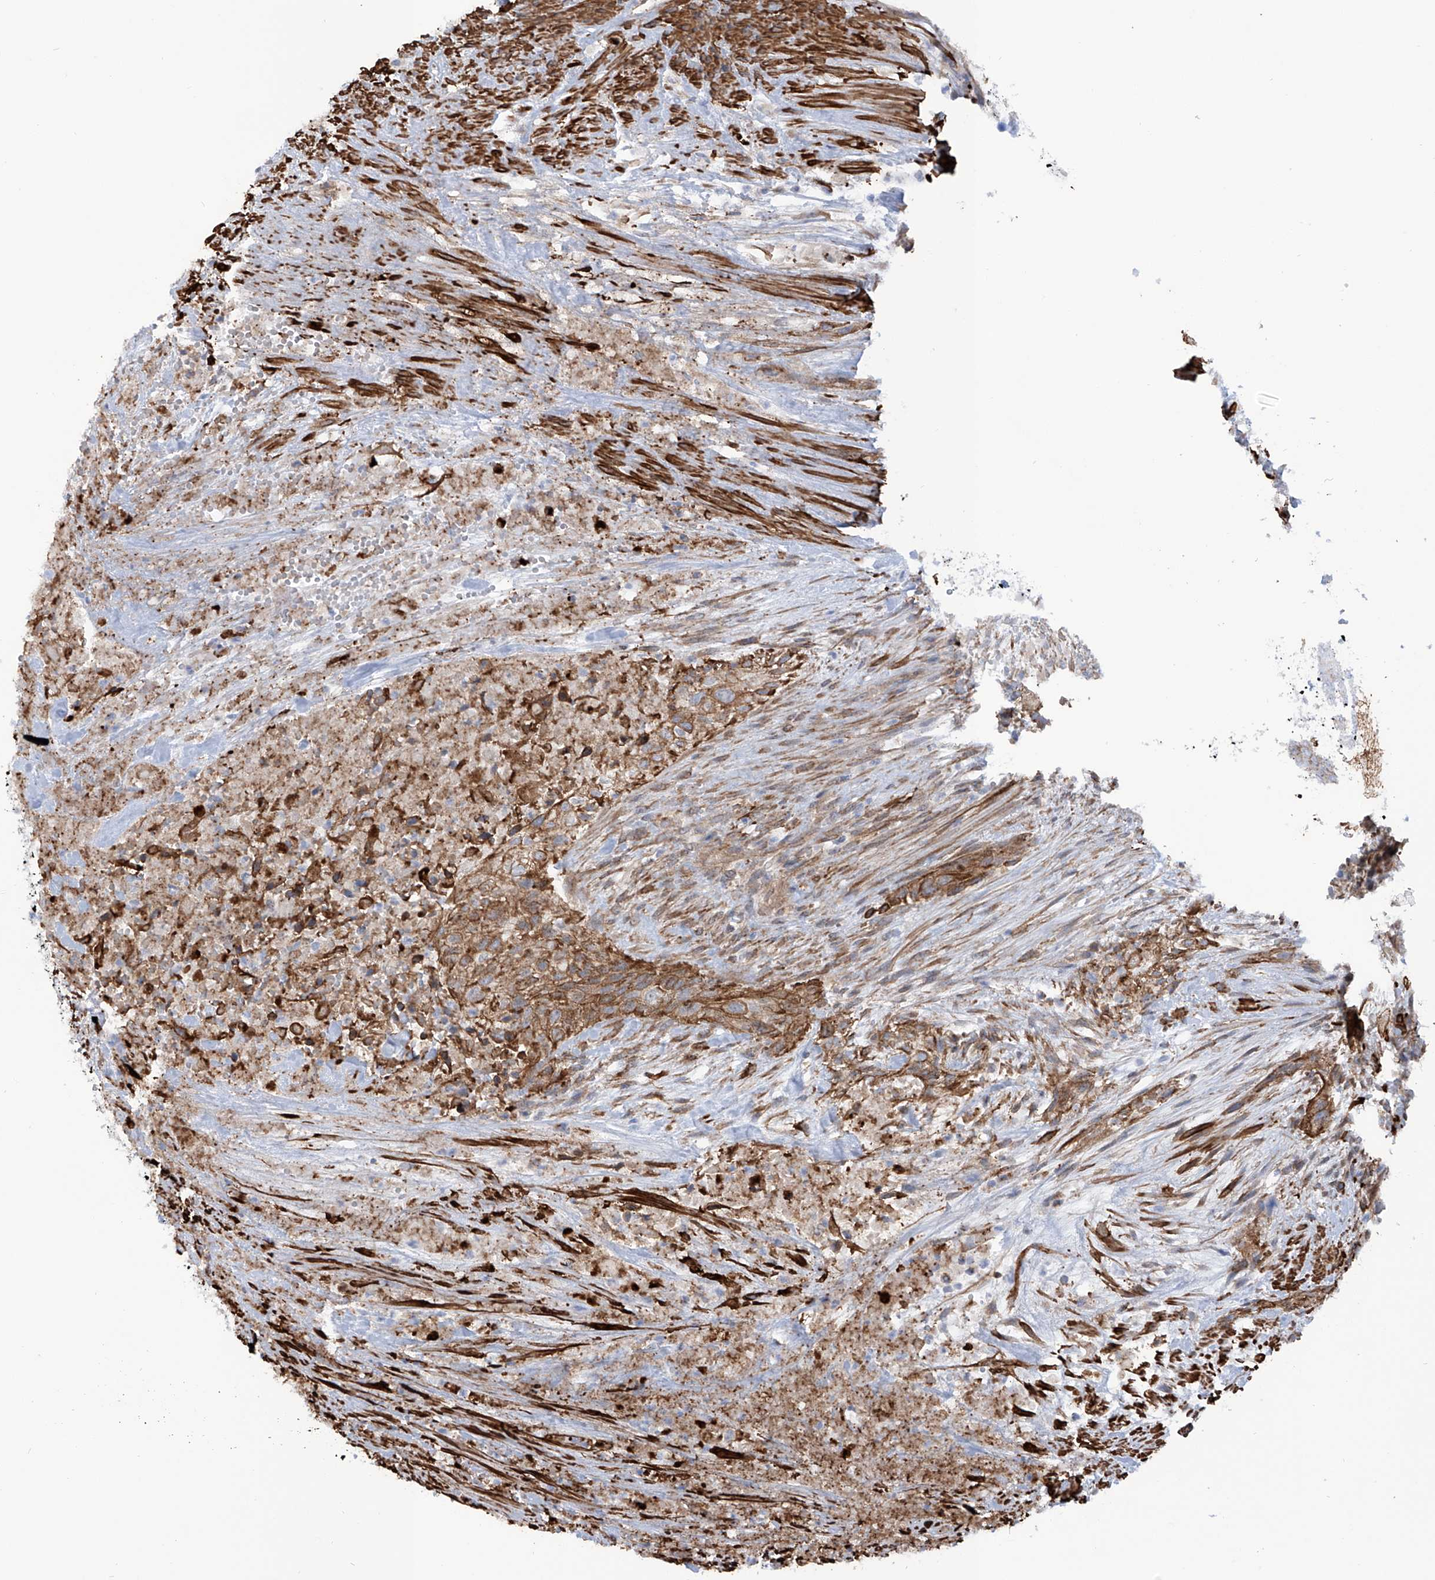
{"staining": {"intensity": "moderate", "quantity": ">75%", "location": "cytoplasmic/membranous"}, "tissue": "urothelial cancer", "cell_type": "Tumor cells", "image_type": "cancer", "snomed": [{"axis": "morphology", "description": "Urothelial carcinoma, High grade"}, {"axis": "topography", "description": "Urinary bladder"}], "caption": "Human urothelial cancer stained with a protein marker demonstrates moderate staining in tumor cells.", "gene": "ZNF490", "patient": {"sex": "male", "age": 35}}